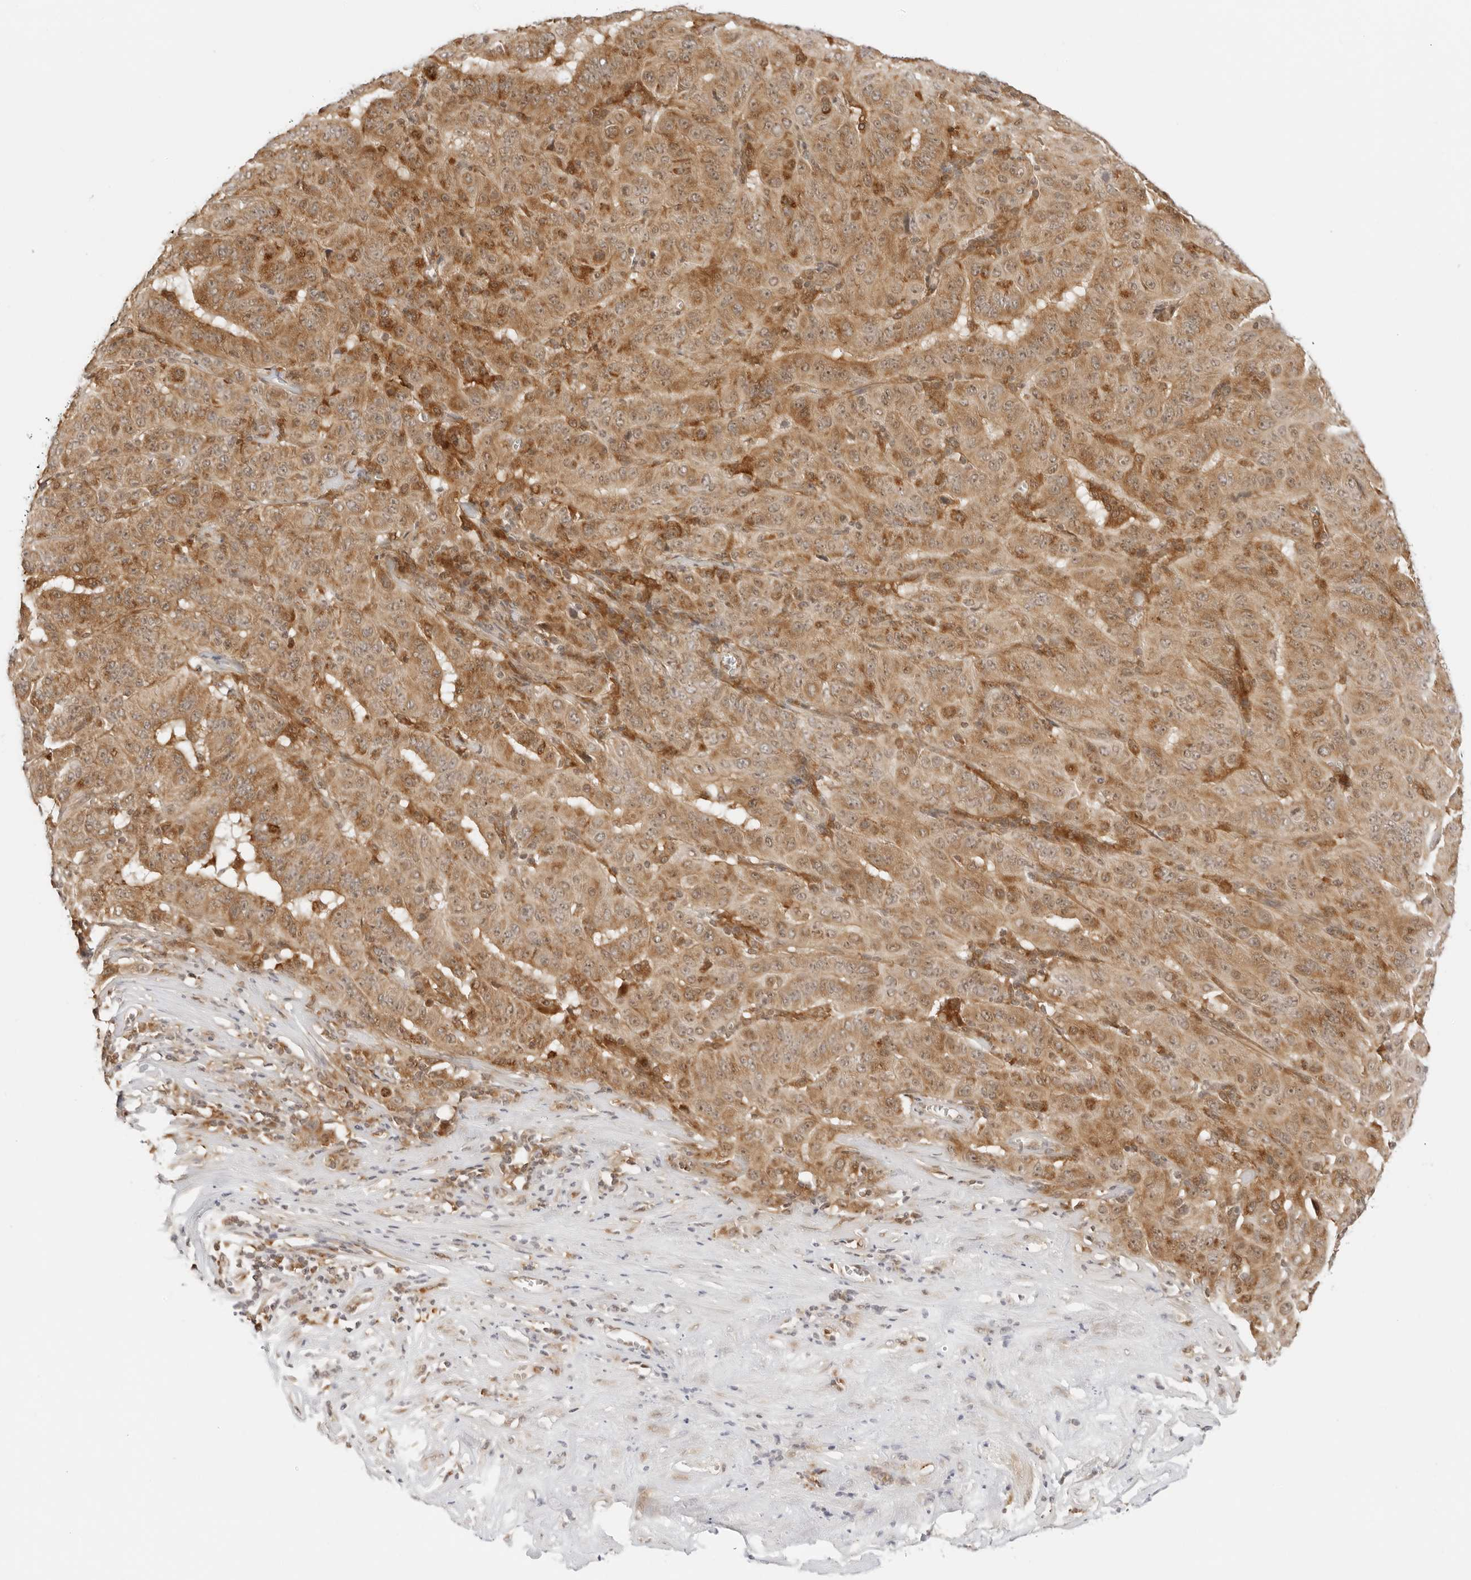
{"staining": {"intensity": "moderate", "quantity": ">75%", "location": "cytoplasmic/membranous,nuclear"}, "tissue": "pancreatic cancer", "cell_type": "Tumor cells", "image_type": "cancer", "snomed": [{"axis": "morphology", "description": "Adenocarcinoma, NOS"}, {"axis": "topography", "description": "Pancreas"}], "caption": "Immunohistochemical staining of pancreatic cancer (adenocarcinoma) shows medium levels of moderate cytoplasmic/membranous and nuclear protein staining in approximately >75% of tumor cells. (brown staining indicates protein expression, while blue staining denotes nuclei).", "gene": "RC3H1", "patient": {"sex": "male", "age": 63}}